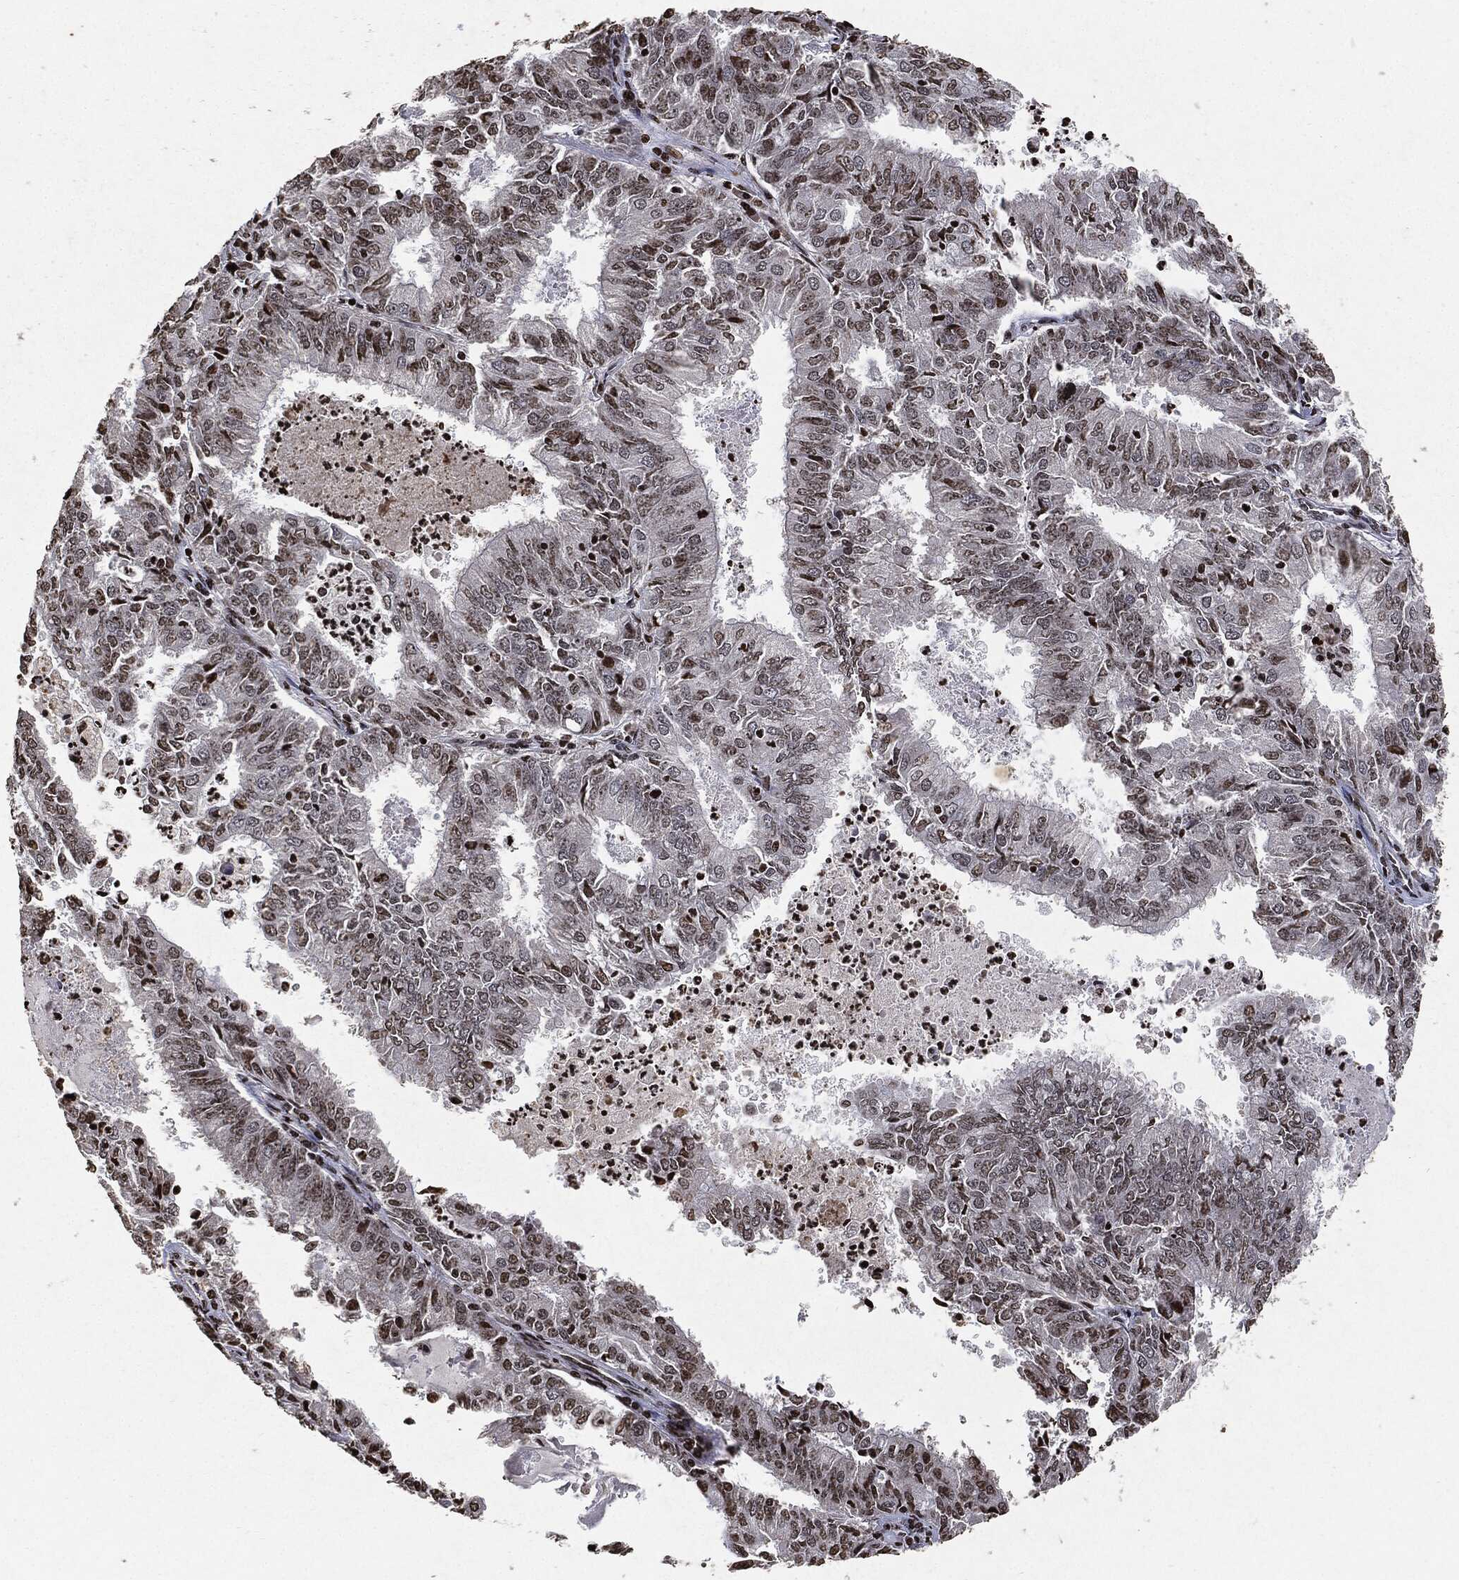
{"staining": {"intensity": "moderate", "quantity": "25%-75%", "location": "nuclear"}, "tissue": "endometrial cancer", "cell_type": "Tumor cells", "image_type": "cancer", "snomed": [{"axis": "morphology", "description": "Adenocarcinoma, NOS"}, {"axis": "topography", "description": "Endometrium"}], "caption": "Human endometrial adenocarcinoma stained with a protein marker shows moderate staining in tumor cells.", "gene": "JUN", "patient": {"sex": "female", "age": 57}}